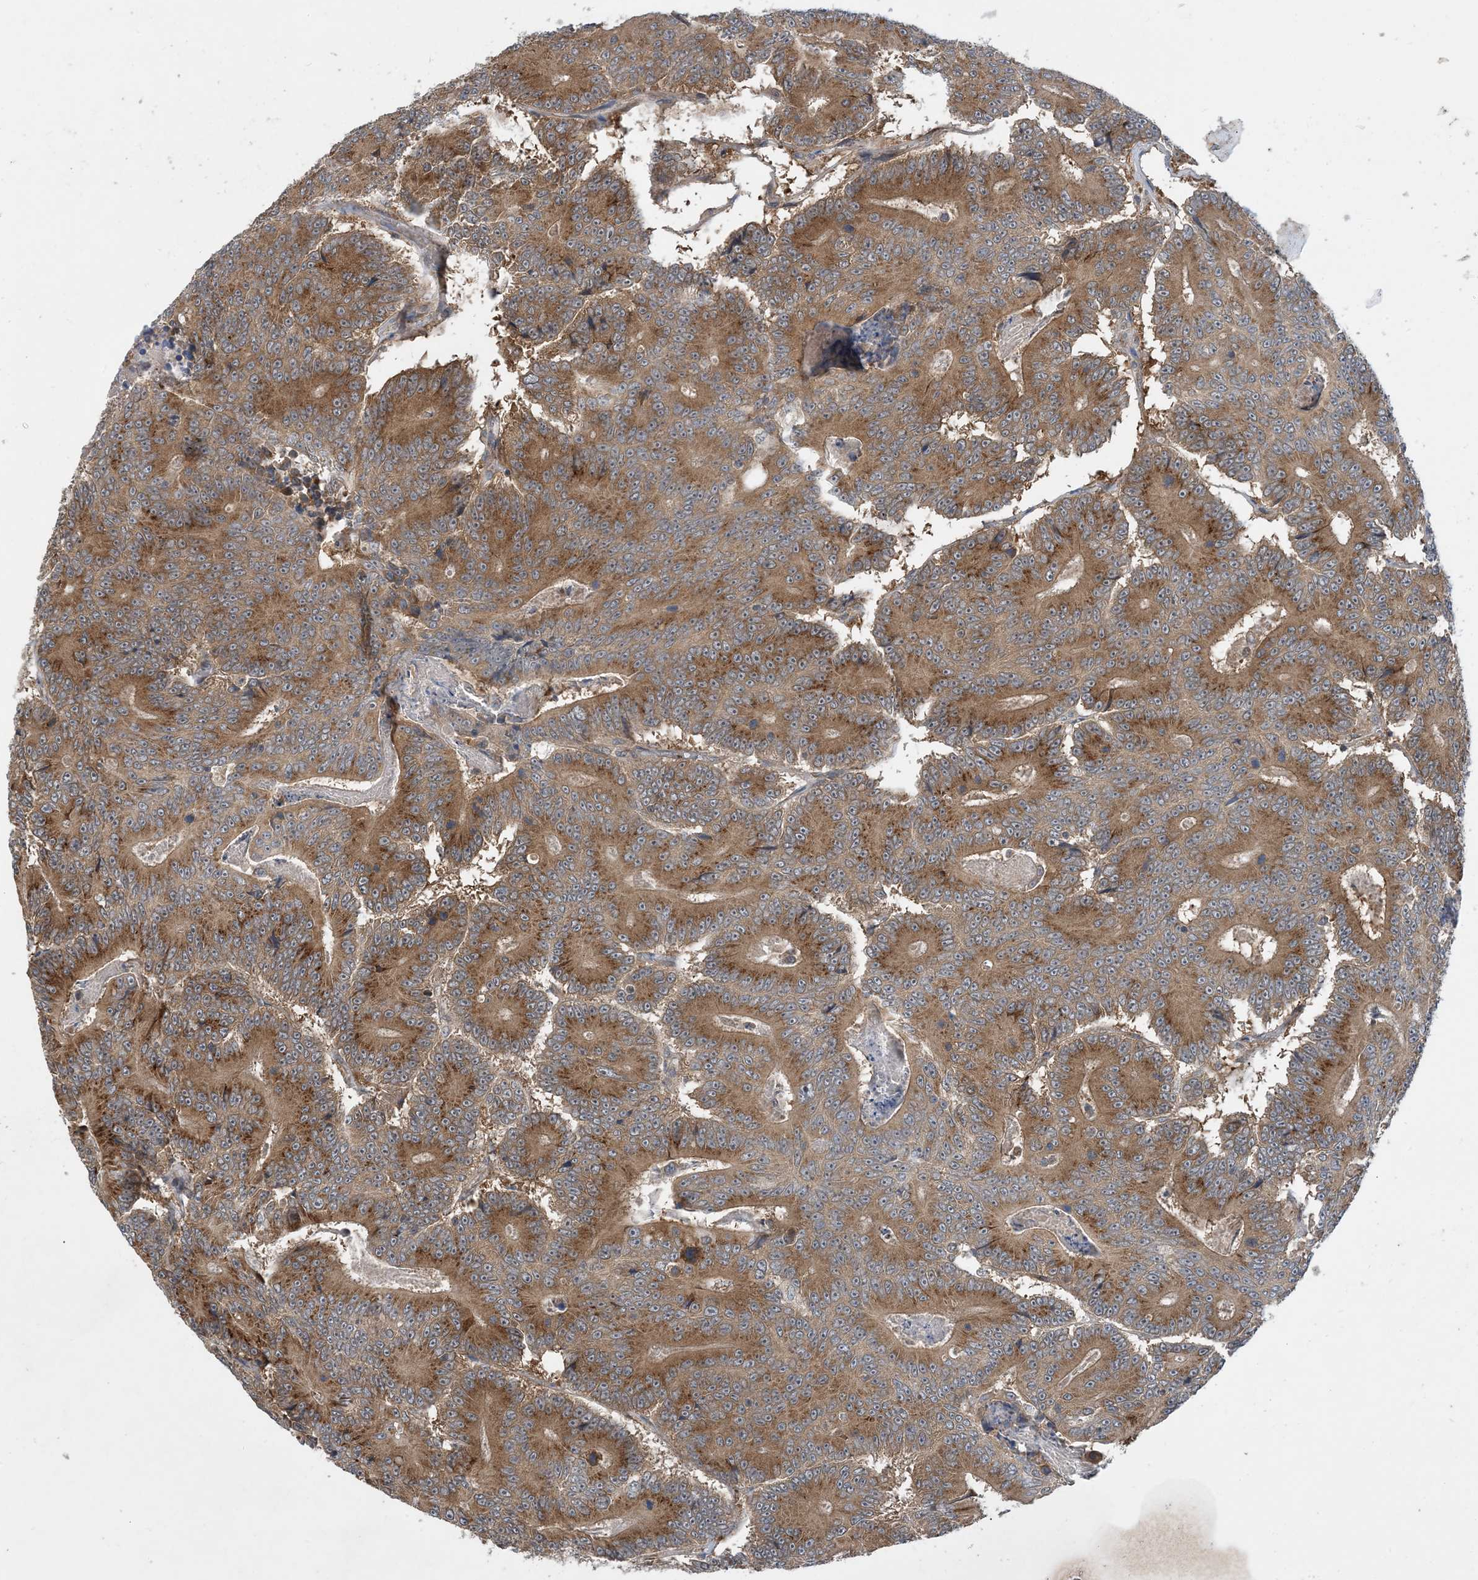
{"staining": {"intensity": "strong", "quantity": ">75%", "location": "cytoplasmic/membranous"}, "tissue": "colorectal cancer", "cell_type": "Tumor cells", "image_type": "cancer", "snomed": [{"axis": "morphology", "description": "Adenocarcinoma, NOS"}, {"axis": "topography", "description": "Colon"}], "caption": "An immunohistochemistry micrograph of neoplastic tissue is shown. Protein staining in brown shows strong cytoplasmic/membranous positivity in adenocarcinoma (colorectal) within tumor cells.", "gene": "TINAG", "patient": {"sex": "male", "age": 83}}